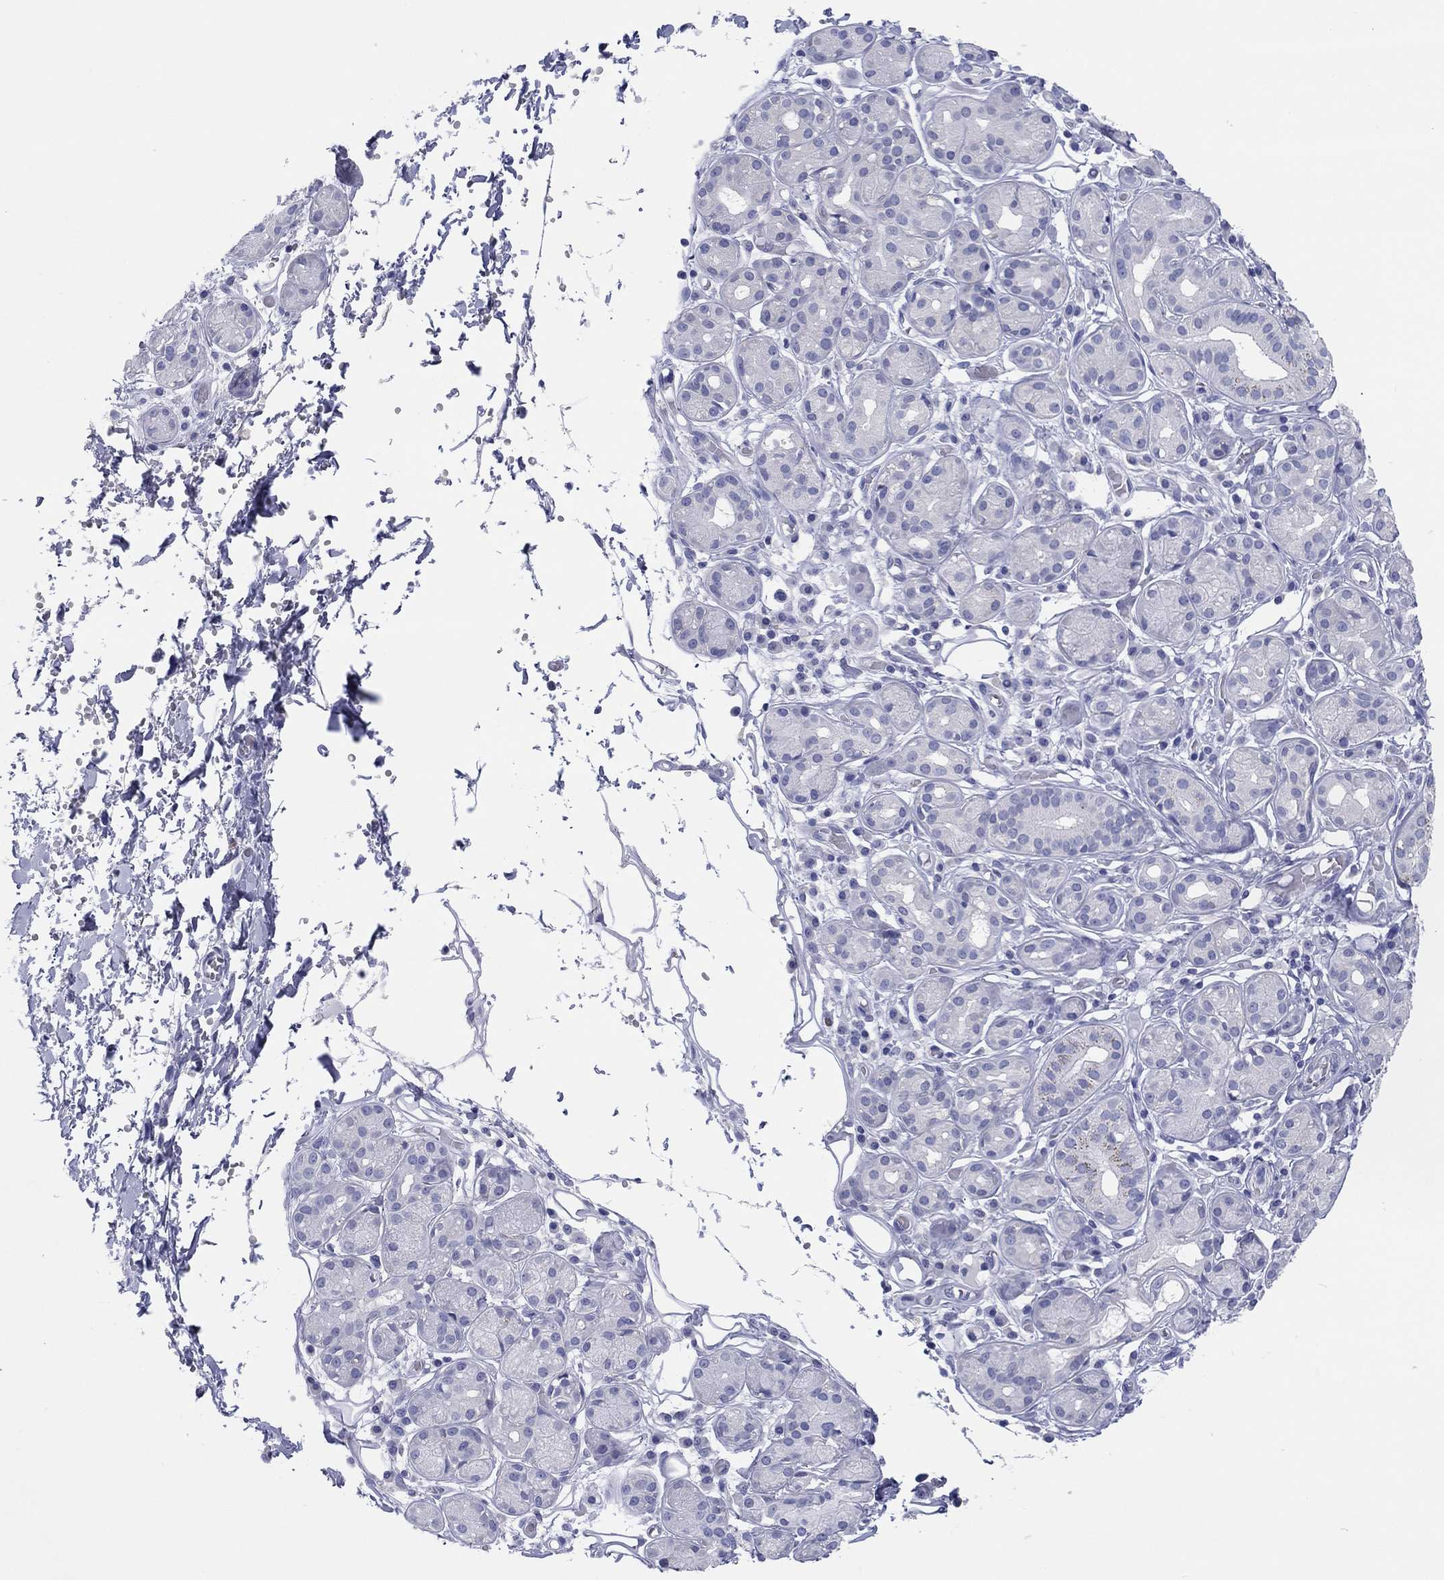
{"staining": {"intensity": "negative", "quantity": "none", "location": "none"}, "tissue": "salivary gland", "cell_type": "Glandular cells", "image_type": "normal", "snomed": [{"axis": "morphology", "description": "Normal tissue, NOS"}, {"axis": "topography", "description": "Salivary gland"}, {"axis": "topography", "description": "Peripheral nerve tissue"}], "caption": "This is an immunohistochemistry photomicrograph of unremarkable human salivary gland. There is no expression in glandular cells.", "gene": "ERICH3", "patient": {"sex": "male", "age": 71}}